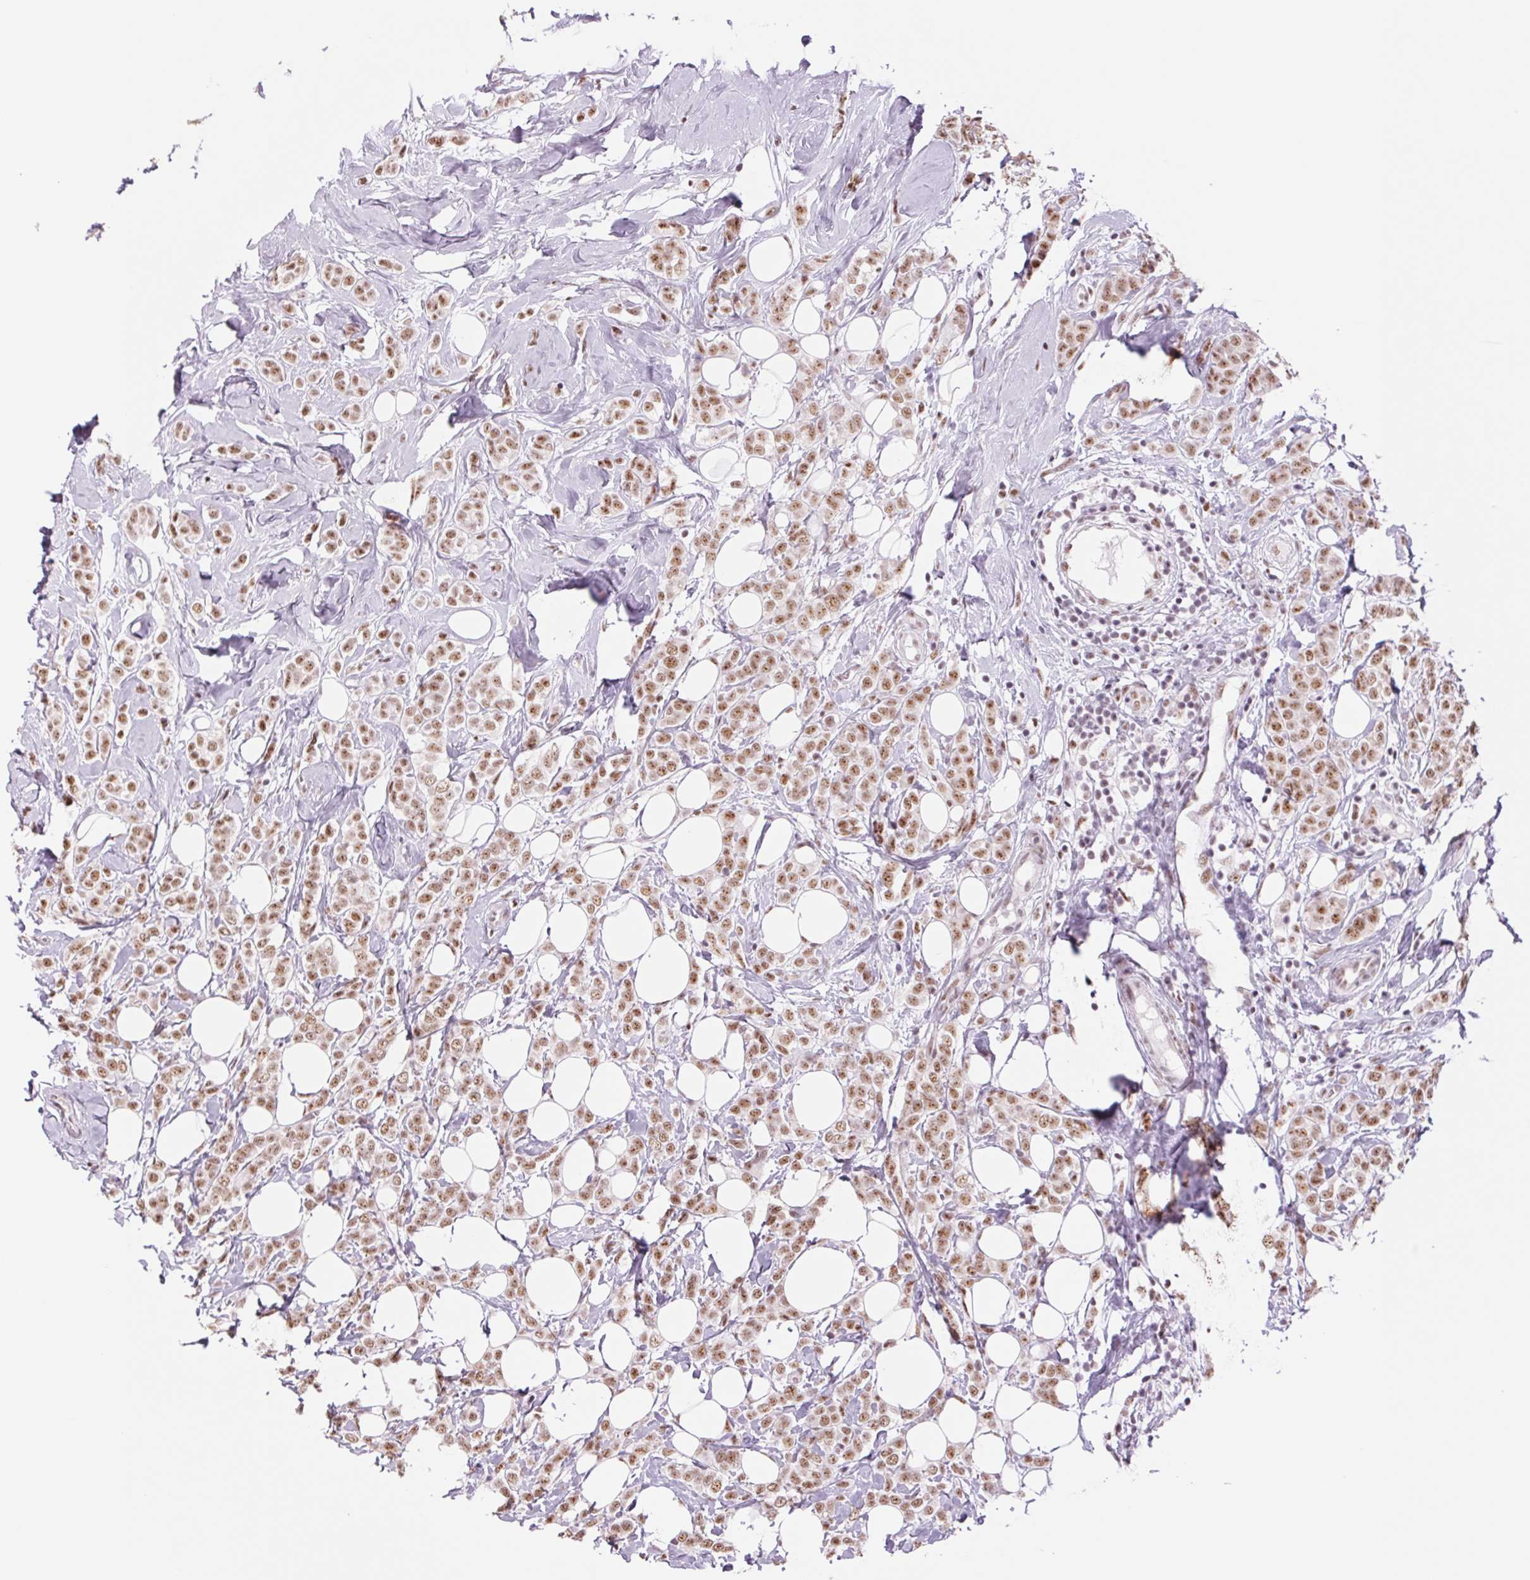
{"staining": {"intensity": "moderate", "quantity": ">75%", "location": "nuclear"}, "tissue": "breast cancer", "cell_type": "Tumor cells", "image_type": "cancer", "snomed": [{"axis": "morphology", "description": "Lobular carcinoma"}, {"axis": "topography", "description": "Breast"}], "caption": "Approximately >75% of tumor cells in breast lobular carcinoma show moderate nuclear protein positivity as visualized by brown immunohistochemical staining.", "gene": "ZC3H14", "patient": {"sex": "female", "age": 49}}